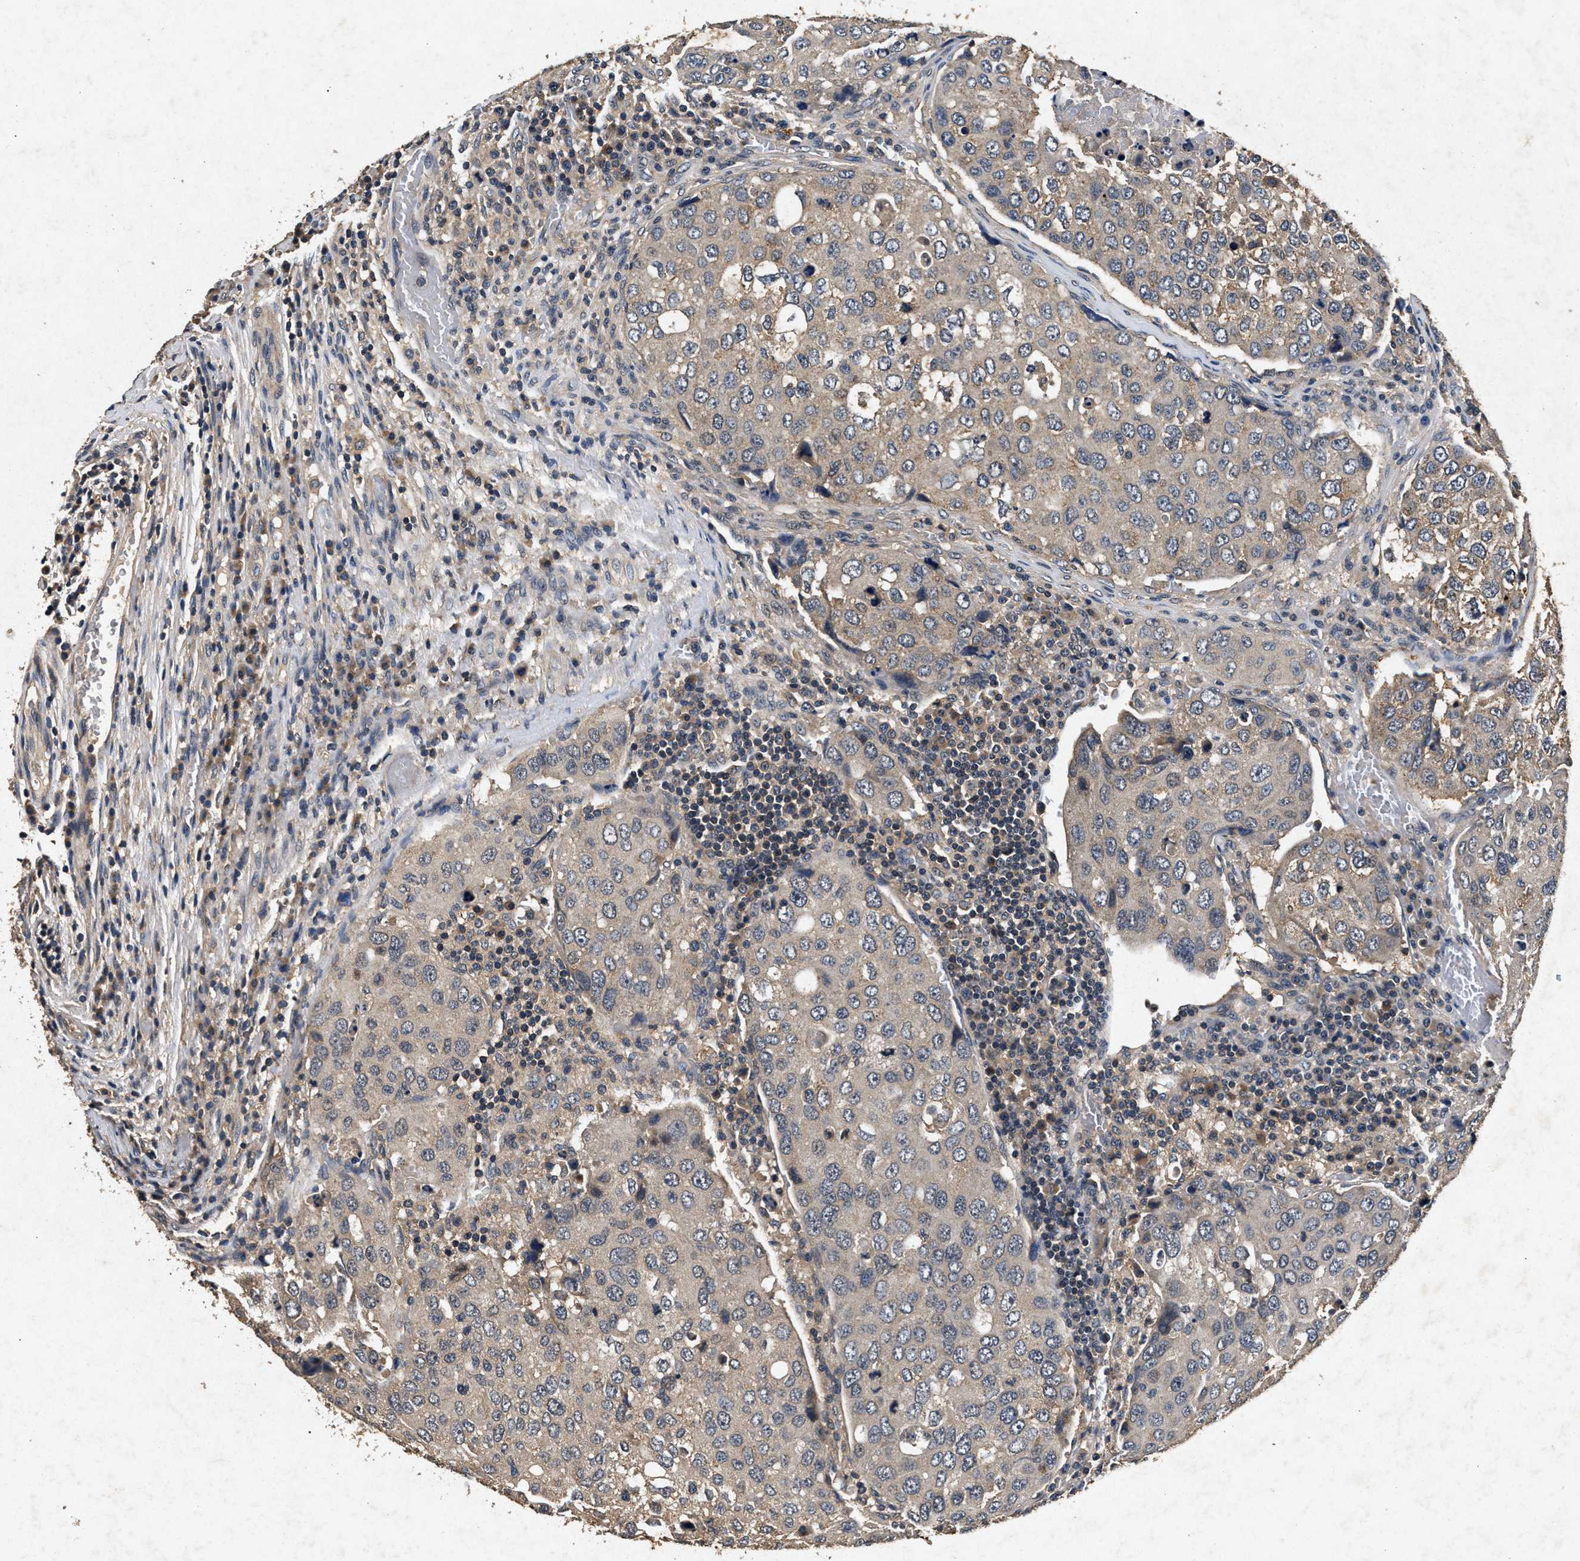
{"staining": {"intensity": "weak", "quantity": "<25%", "location": "cytoplasmic/membranous"}, "tissue": "urothelial cancer", "cell_type": "Tumor cells", "image_type": "cancer", "snomed": [{"axis": "morphology", "description": "Urothelial carcinoma, High grade"}, {"axis": "topography", "description": "Lymph node"}, {"axis": "topography", "description": "Urinary bladder"}], "caption": "Tumor cells show no significant protein positivity in urothelial cancer. (DAB (3,3'-diaminobenzidine) IHC with hematoxylin counter stain).", "gene": "PPP1CC", "patient": {"sex": "male", "age": 51}}